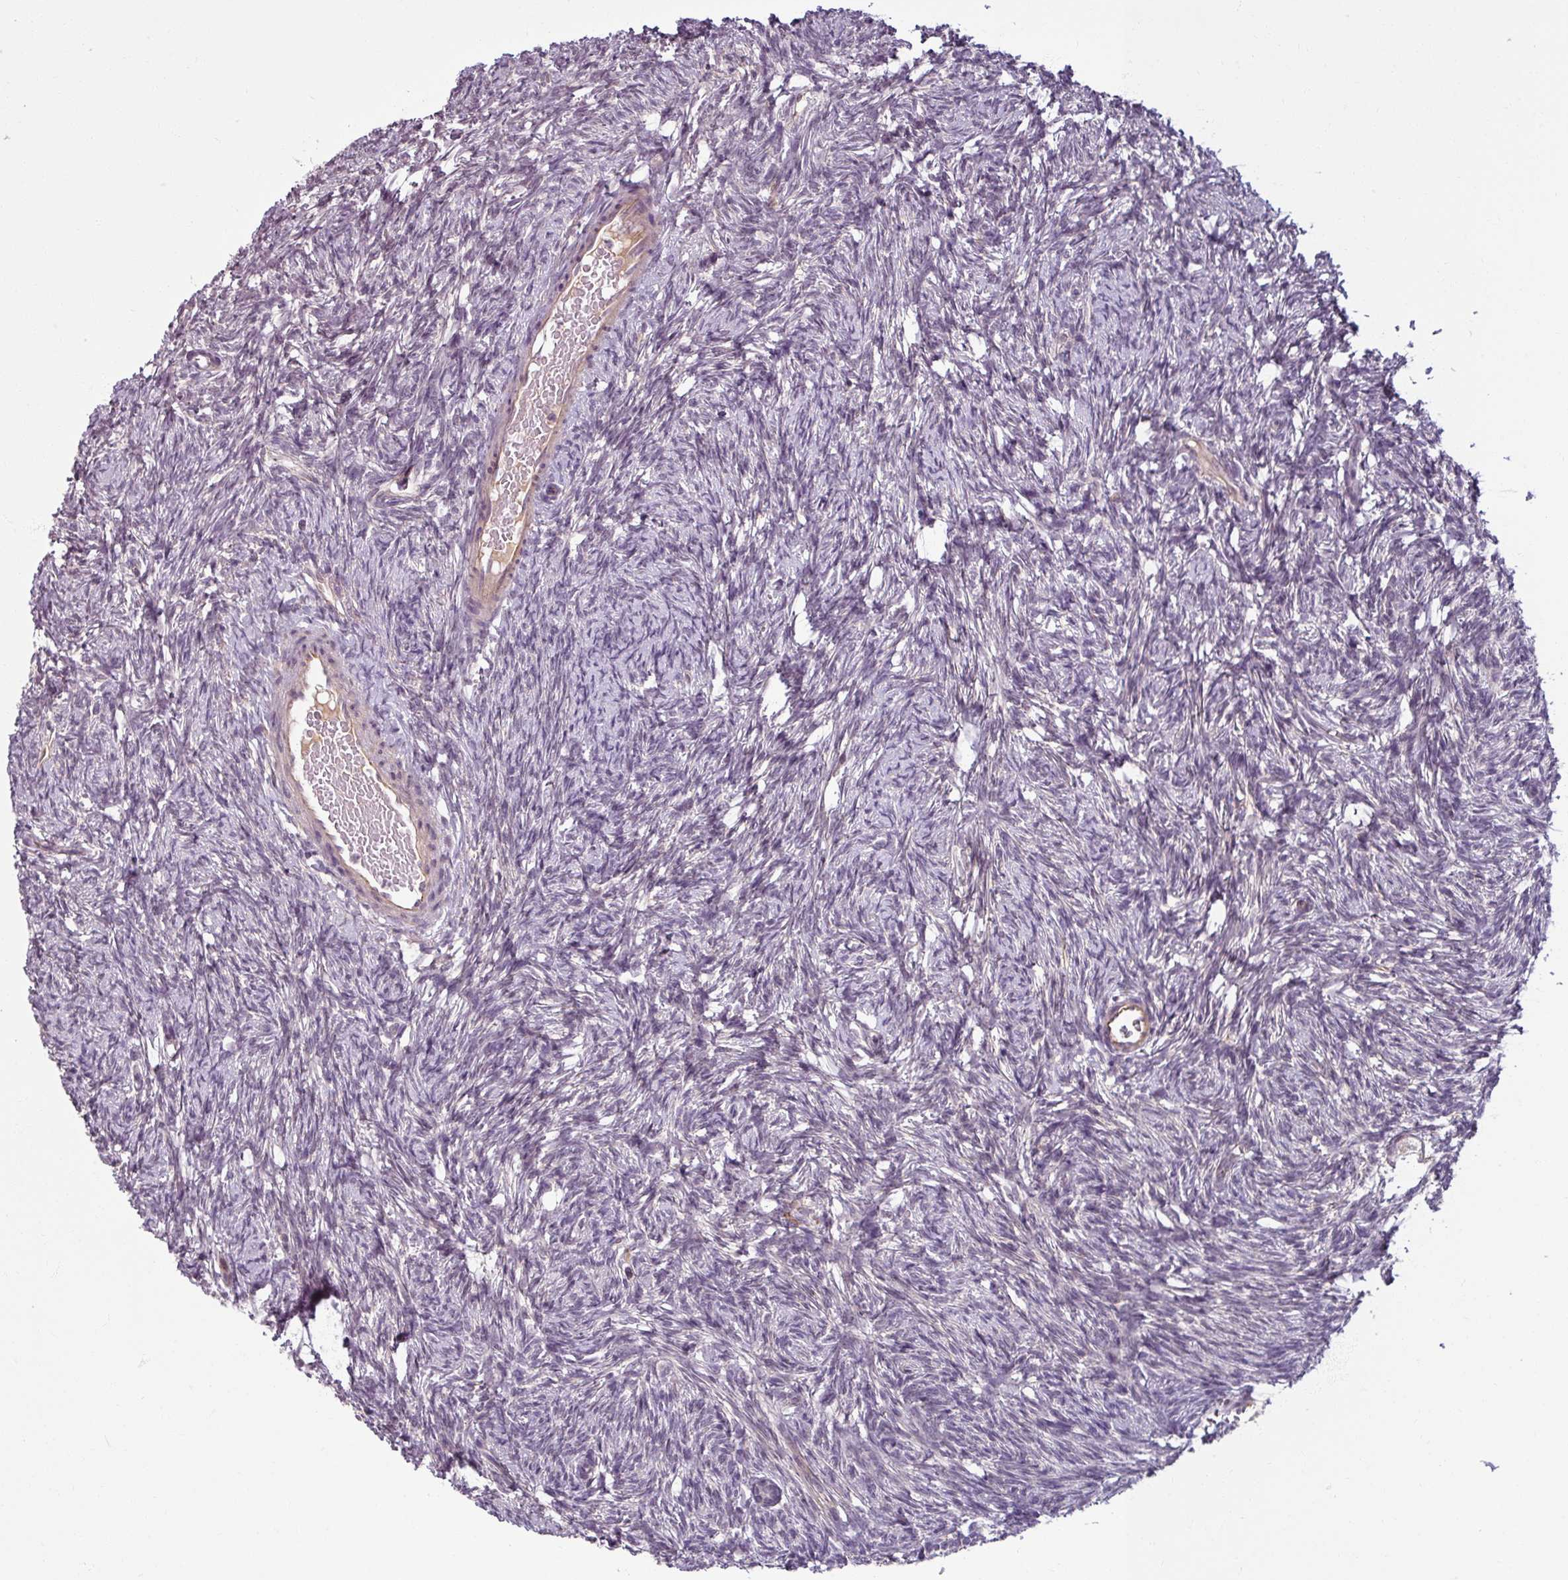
{"staining": {"intensity": "negative", "quantity": "none", "location": "none"}, "tissue": "ovary", "cell_type": "Follicle cells", "image_type": "normal", "snomed": [{"axis": "morphology", "description": "Normal tissue, NOS"}, {"axis": "topography", "description": "Ovary"}], "caption": "Immunohistochemistry histopathology image of normal ovary stained for a protein (brown), which demonstrates no expression in follicle cells. The staining was performed using DAB to visualize the protein expression in brown, while the nuclei were stained in blue with hematoxylin (Magnification: 20x).", "gene": "UVSSA", "patient": {"sex": "female", "age": 33}}